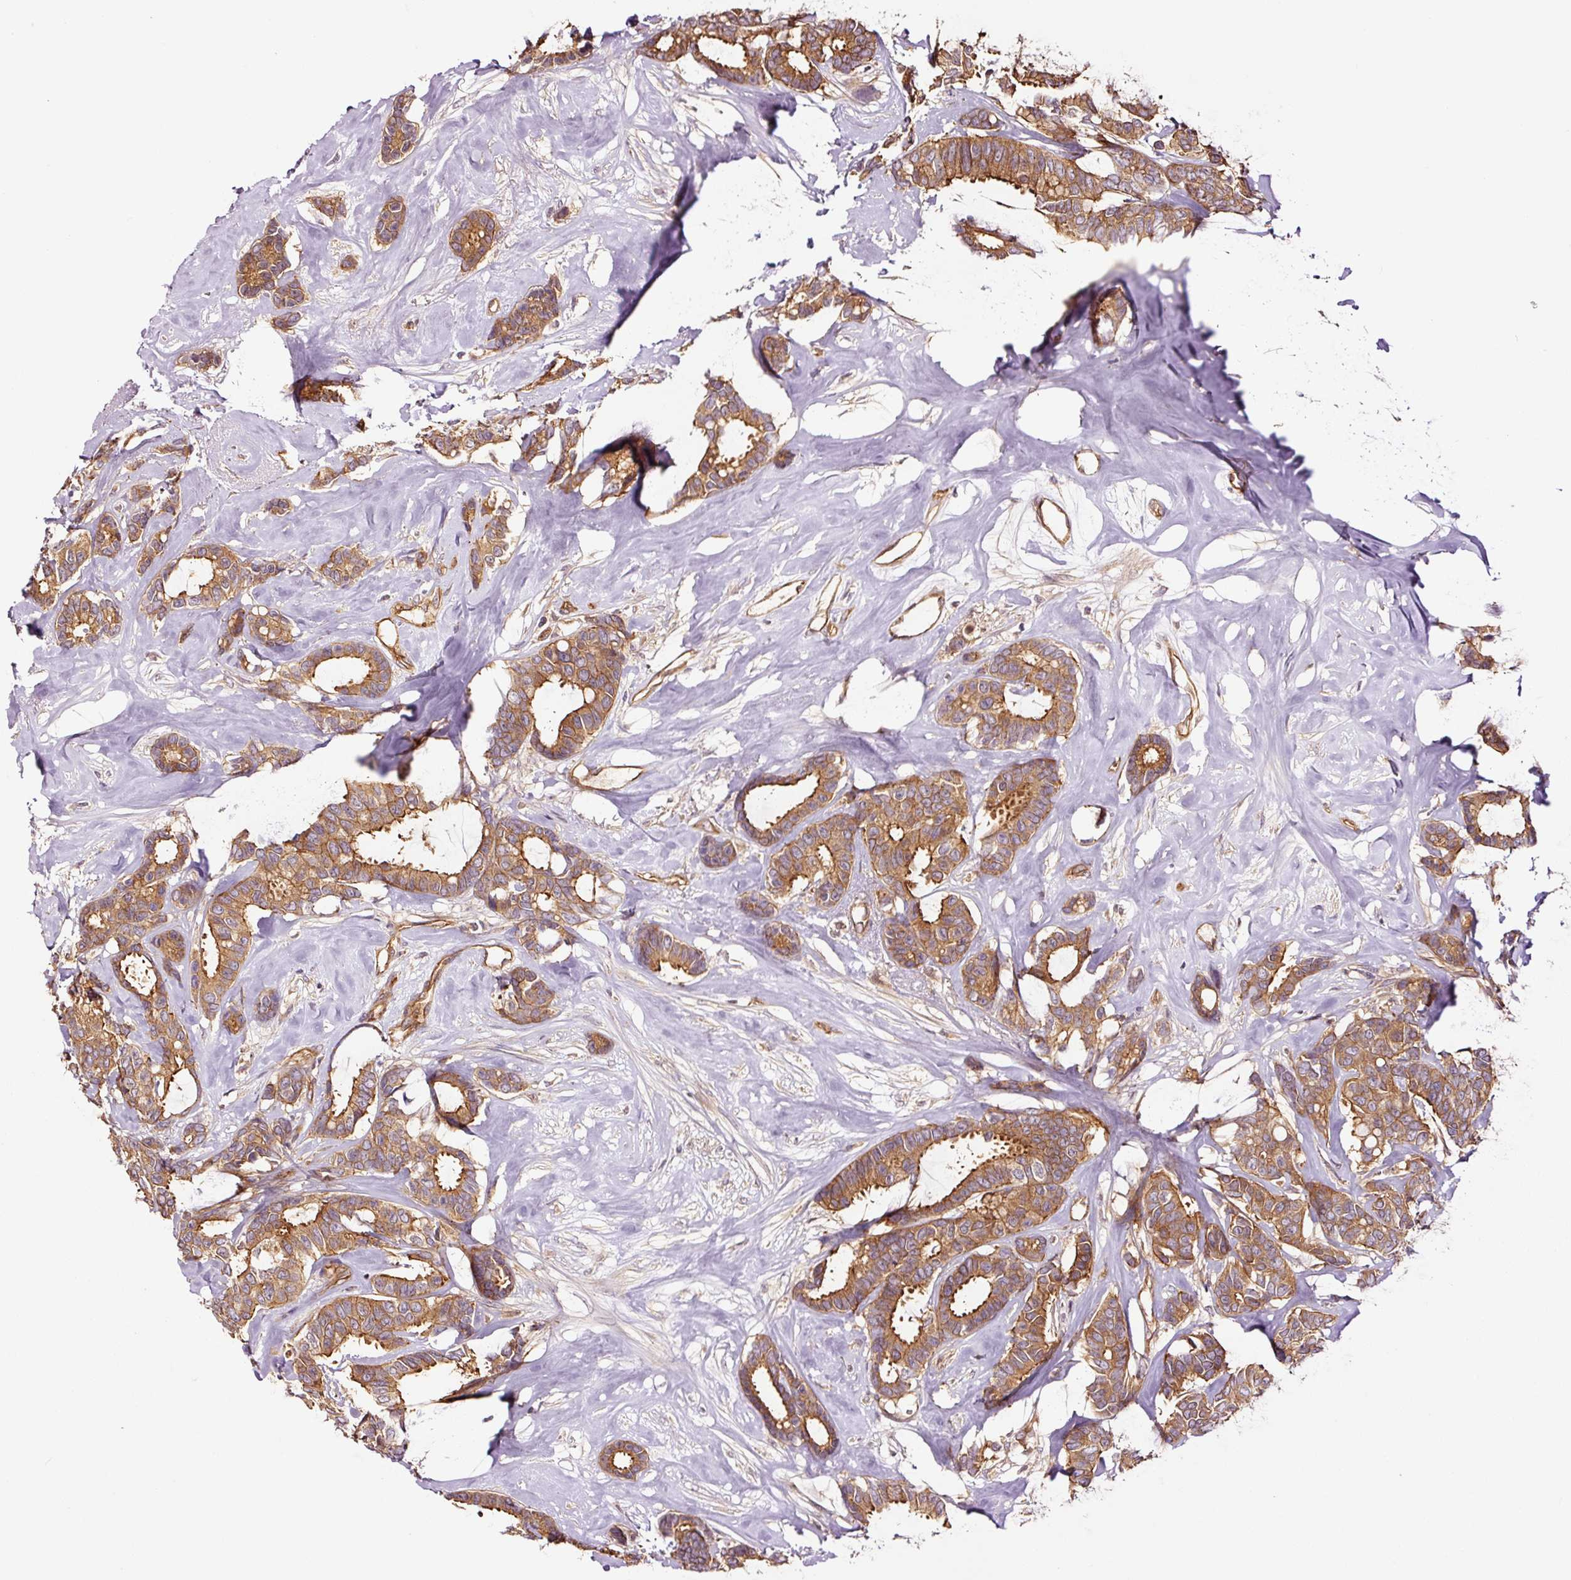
{"staining": {"intensity": "moderate", "quantity": ">75%", "location": "cytoplasmic/membranous"}, "tissue": "breast cancer", "cell_type": "Tumor cells", "image_type": "cancer", "snomed": [{"axis": "morphology", "description": "Duct carcinoma"}, {"axis": "topography", "description": "Breast"}], "caption": "DAB immunohistochemical staining of breast infiltrating ductal carcinoma exhibits moderate cytoplasmic/membranous protein staining in approximately >75% of tumor cells.", "gene": "METAP1", "patient": {"sex": "female", "age": 87}}